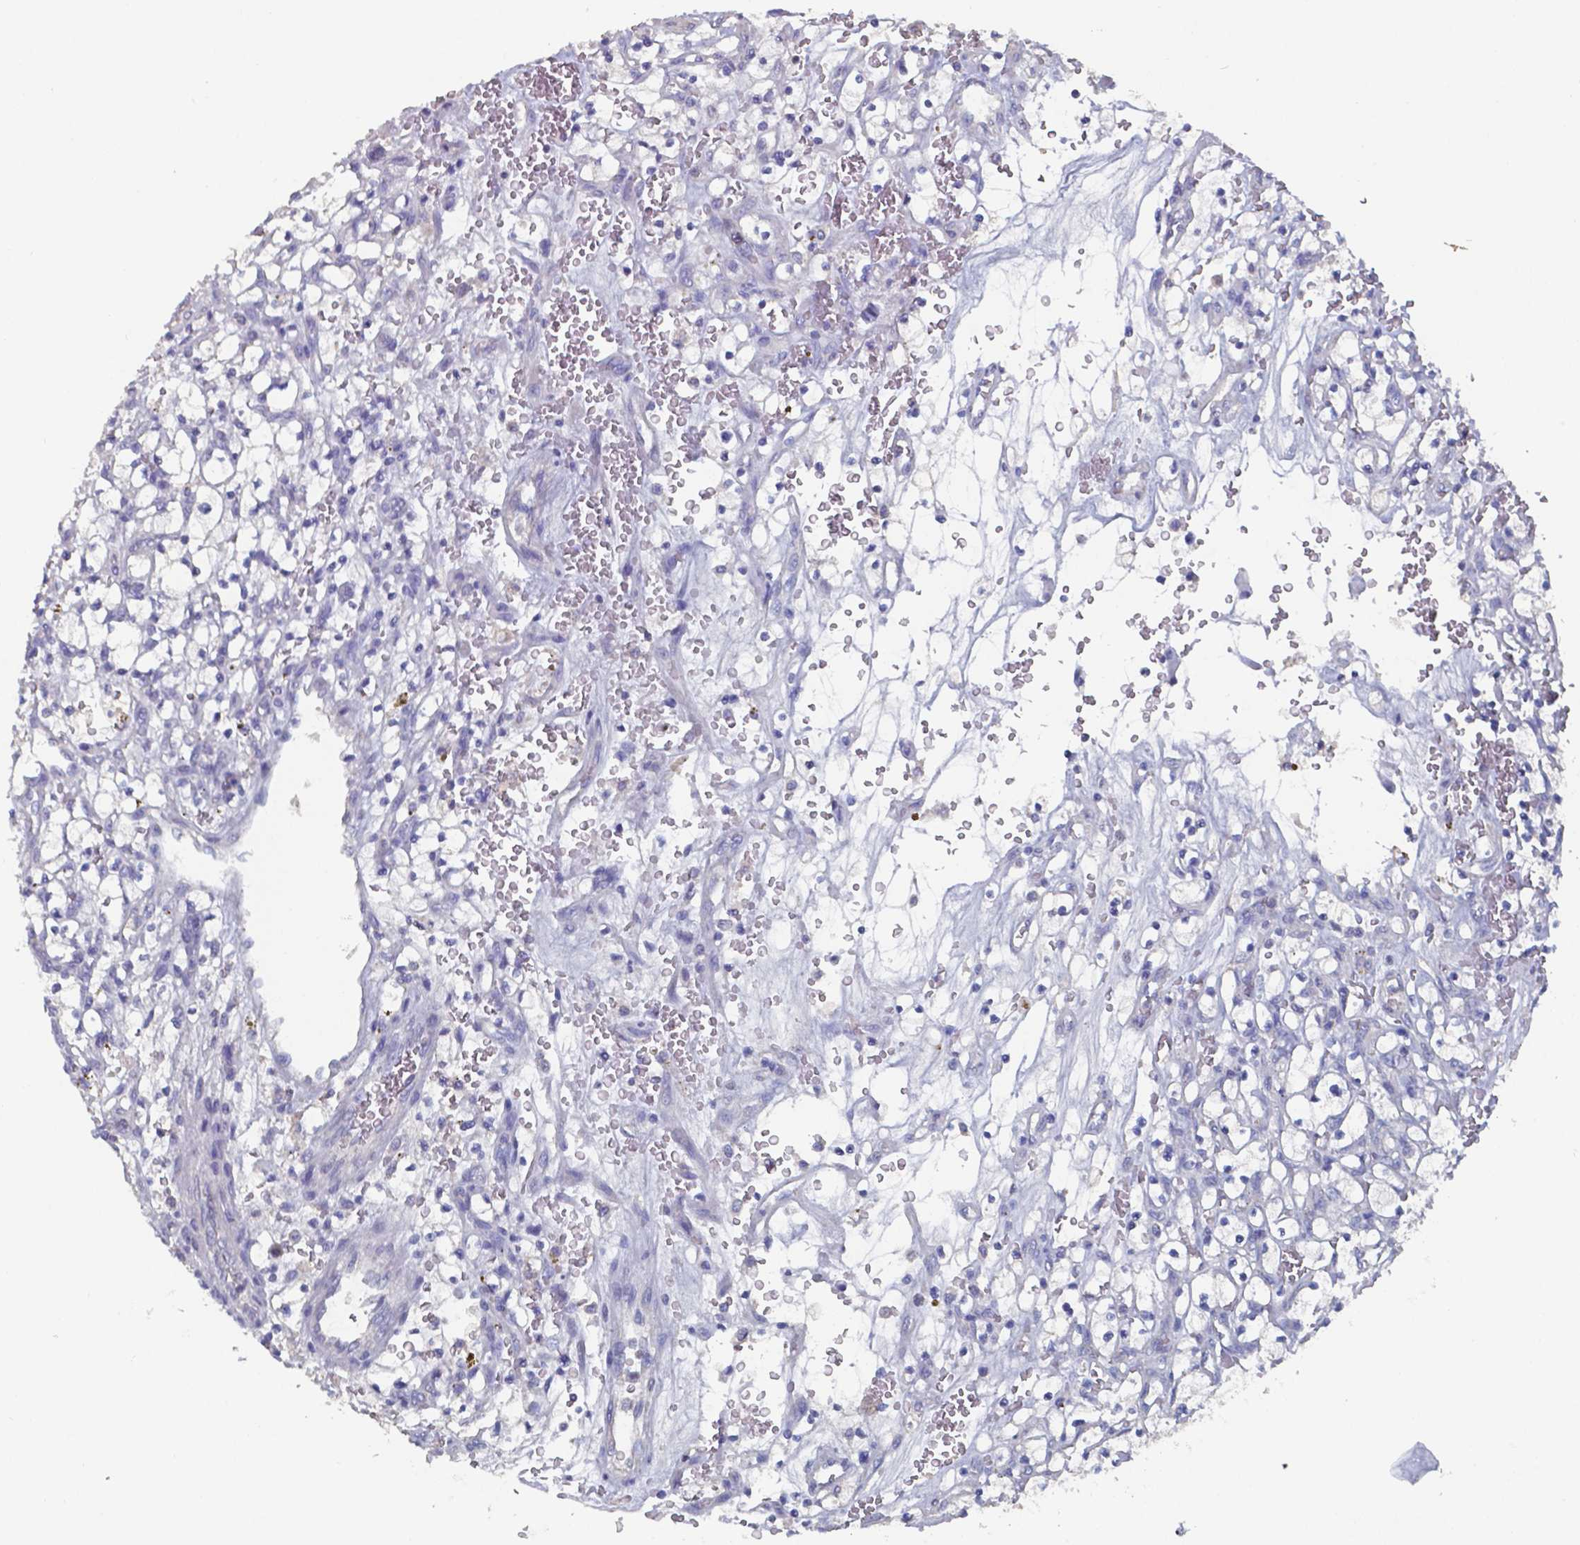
{"staining": {"intensity": "negative", "quantity": "none", "location": "none"}, "tissue": "renal cancer", "cell_type": "Tumor cells", "image_type": "cancer", "snomed": [{"axis": "morphology", "description": "Adenocarcinoma, NOS"}, {"axis": "topography", "description": "Kidney"}], "caption": "An IHC micrograph of renal adenocarcinoma is shown. There is no staining in tumor cells of renal adenocarcinoma.", "gene": "FOXJ1", "patient": {"sex": "female", "age": 64}}